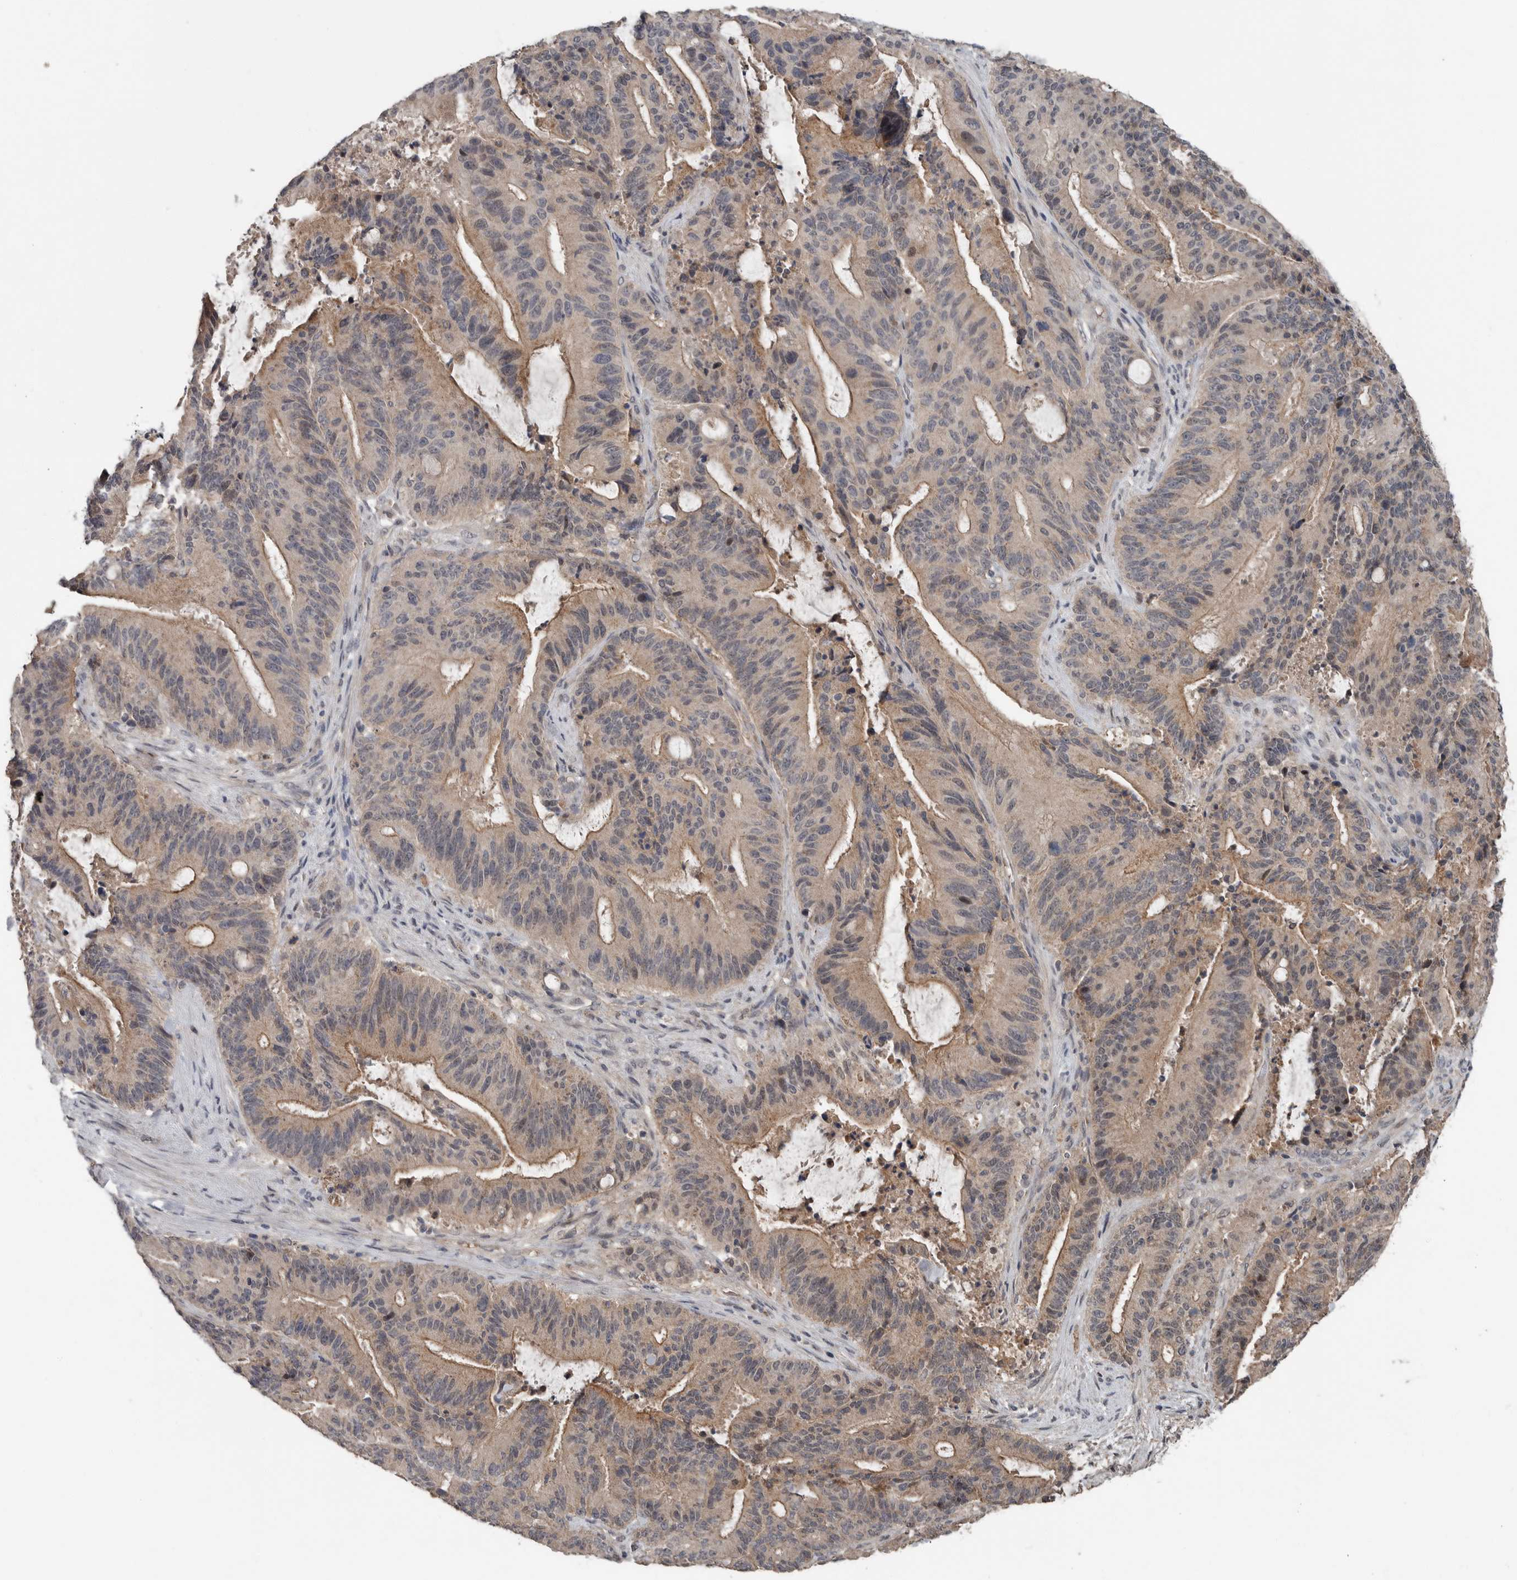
{"staining": {"intensity": "moderate", "quantity": "<25%", "location": "cytoplasmic/membranous"}, "tissue": "liver cancer", "cell_type": "Tumor cells", "image_type": "cancer", "snomed": [{"axis": "morphology", "description": "Normal tissue, NOS"}, {"axis": "morphology", "description": "Cholangiocarcinoma"}, {"axis": "topography", "description": "Liver"}, {"axis": "topography", "description": "Peripheral nerve tissue"}], "caption": "Protein expression analysis of liver cancer (cholangiocarcinoma) displays moderate cytoplasmic/membranous staining in about <25% of tumor cells.", "gene": "SCP2", "patient": {"sex": "female", "age": 73}}